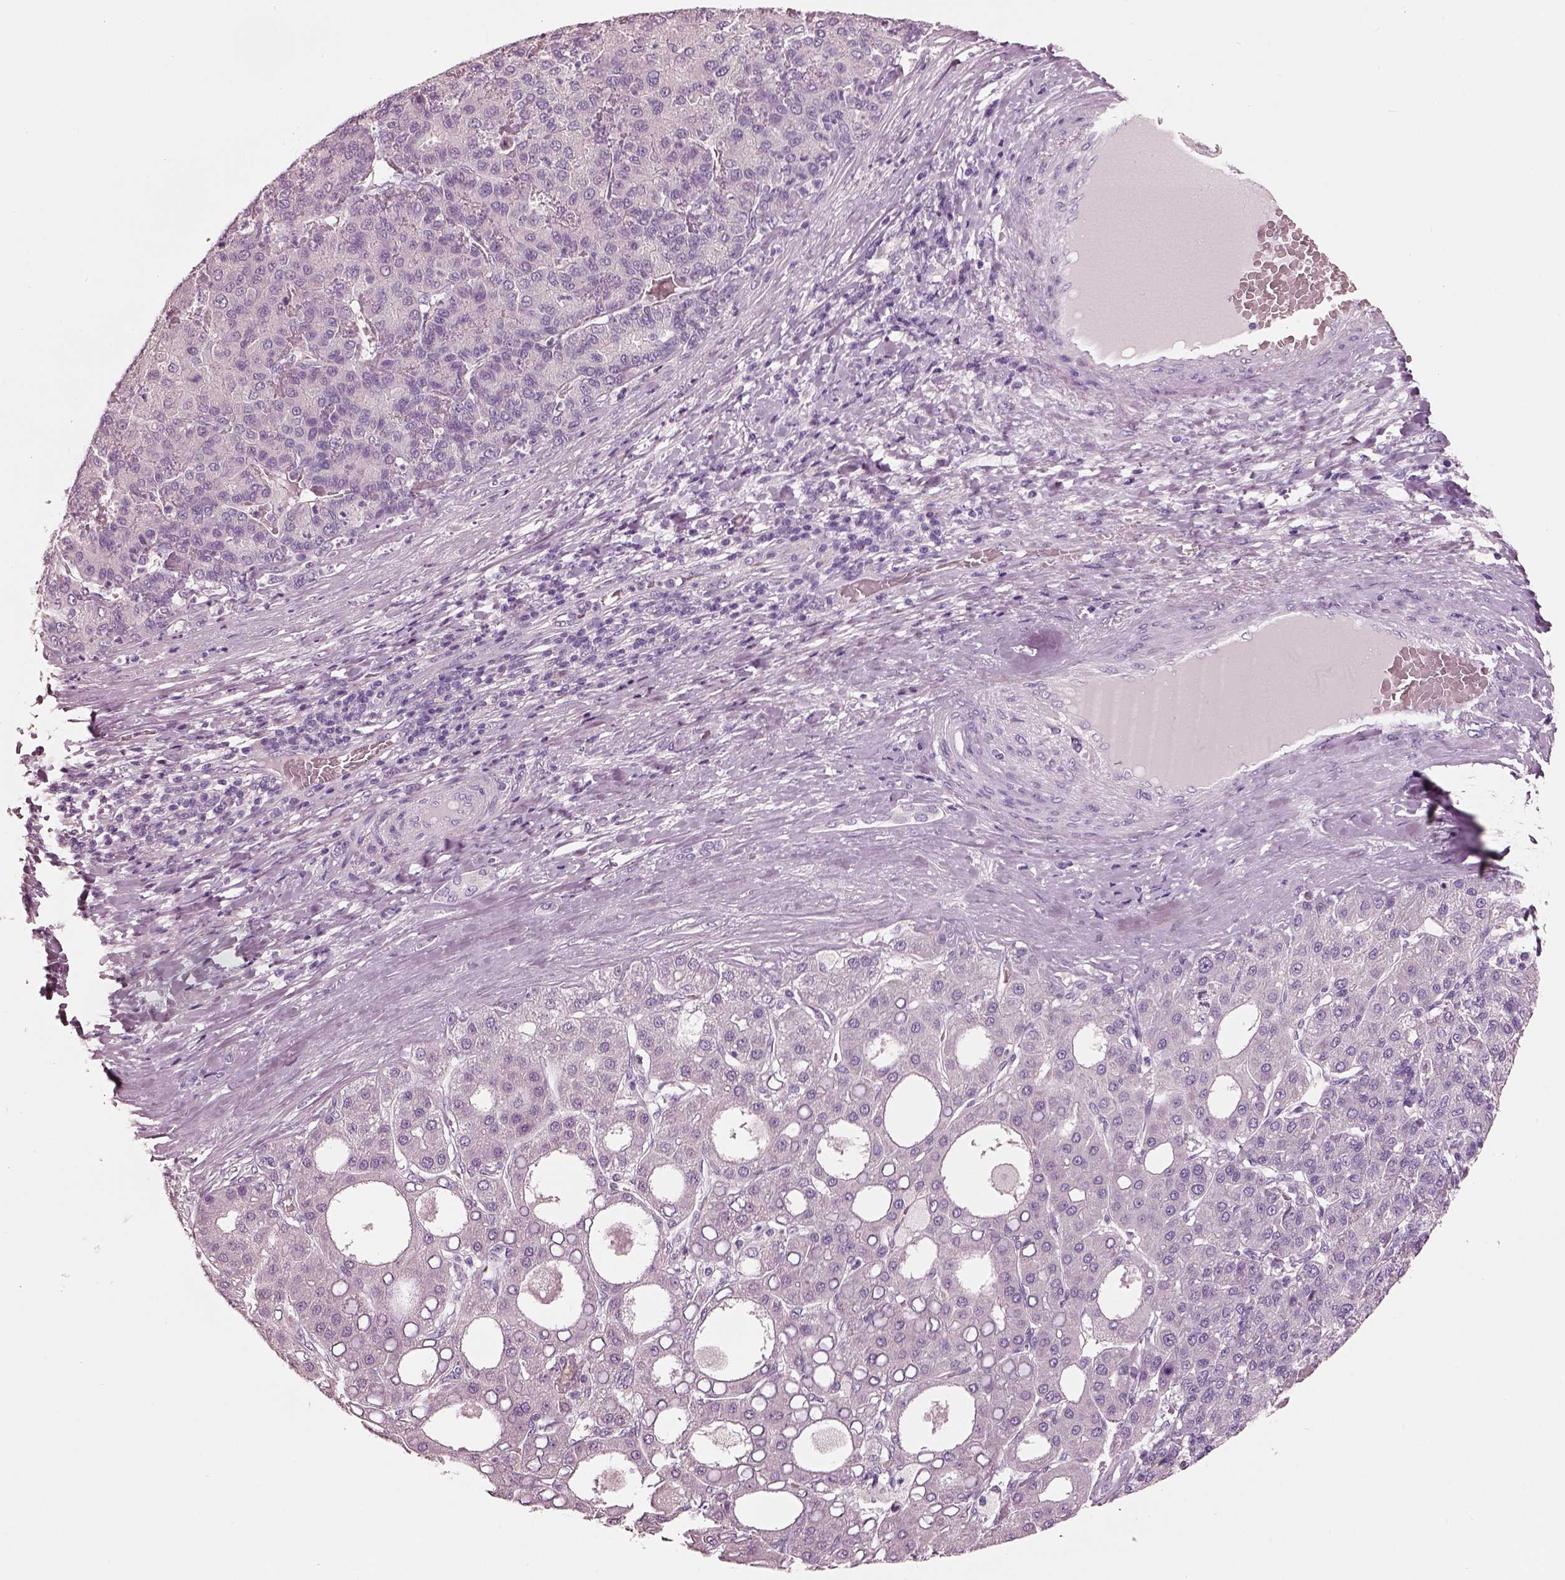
{"staining": {"intensity": "negative", "quantity": "none", "location": "none"}, "tissue": "liver cancer", "cell_type": "Tumor cells", "image_type": "cancer", "snomed": [{"axis": "morphology", "description": "Carcinoma, Hepatocellular, NOS"}, {"axis": "topography", "description": "Liver"}], "caption": "This is an immunohistochemistry (IHC) histopathology image of human liver cancer. There is no expression in tumor cells.", "gene": "ELSPBP1", "patient": {"sex": "male", "age": 65}}